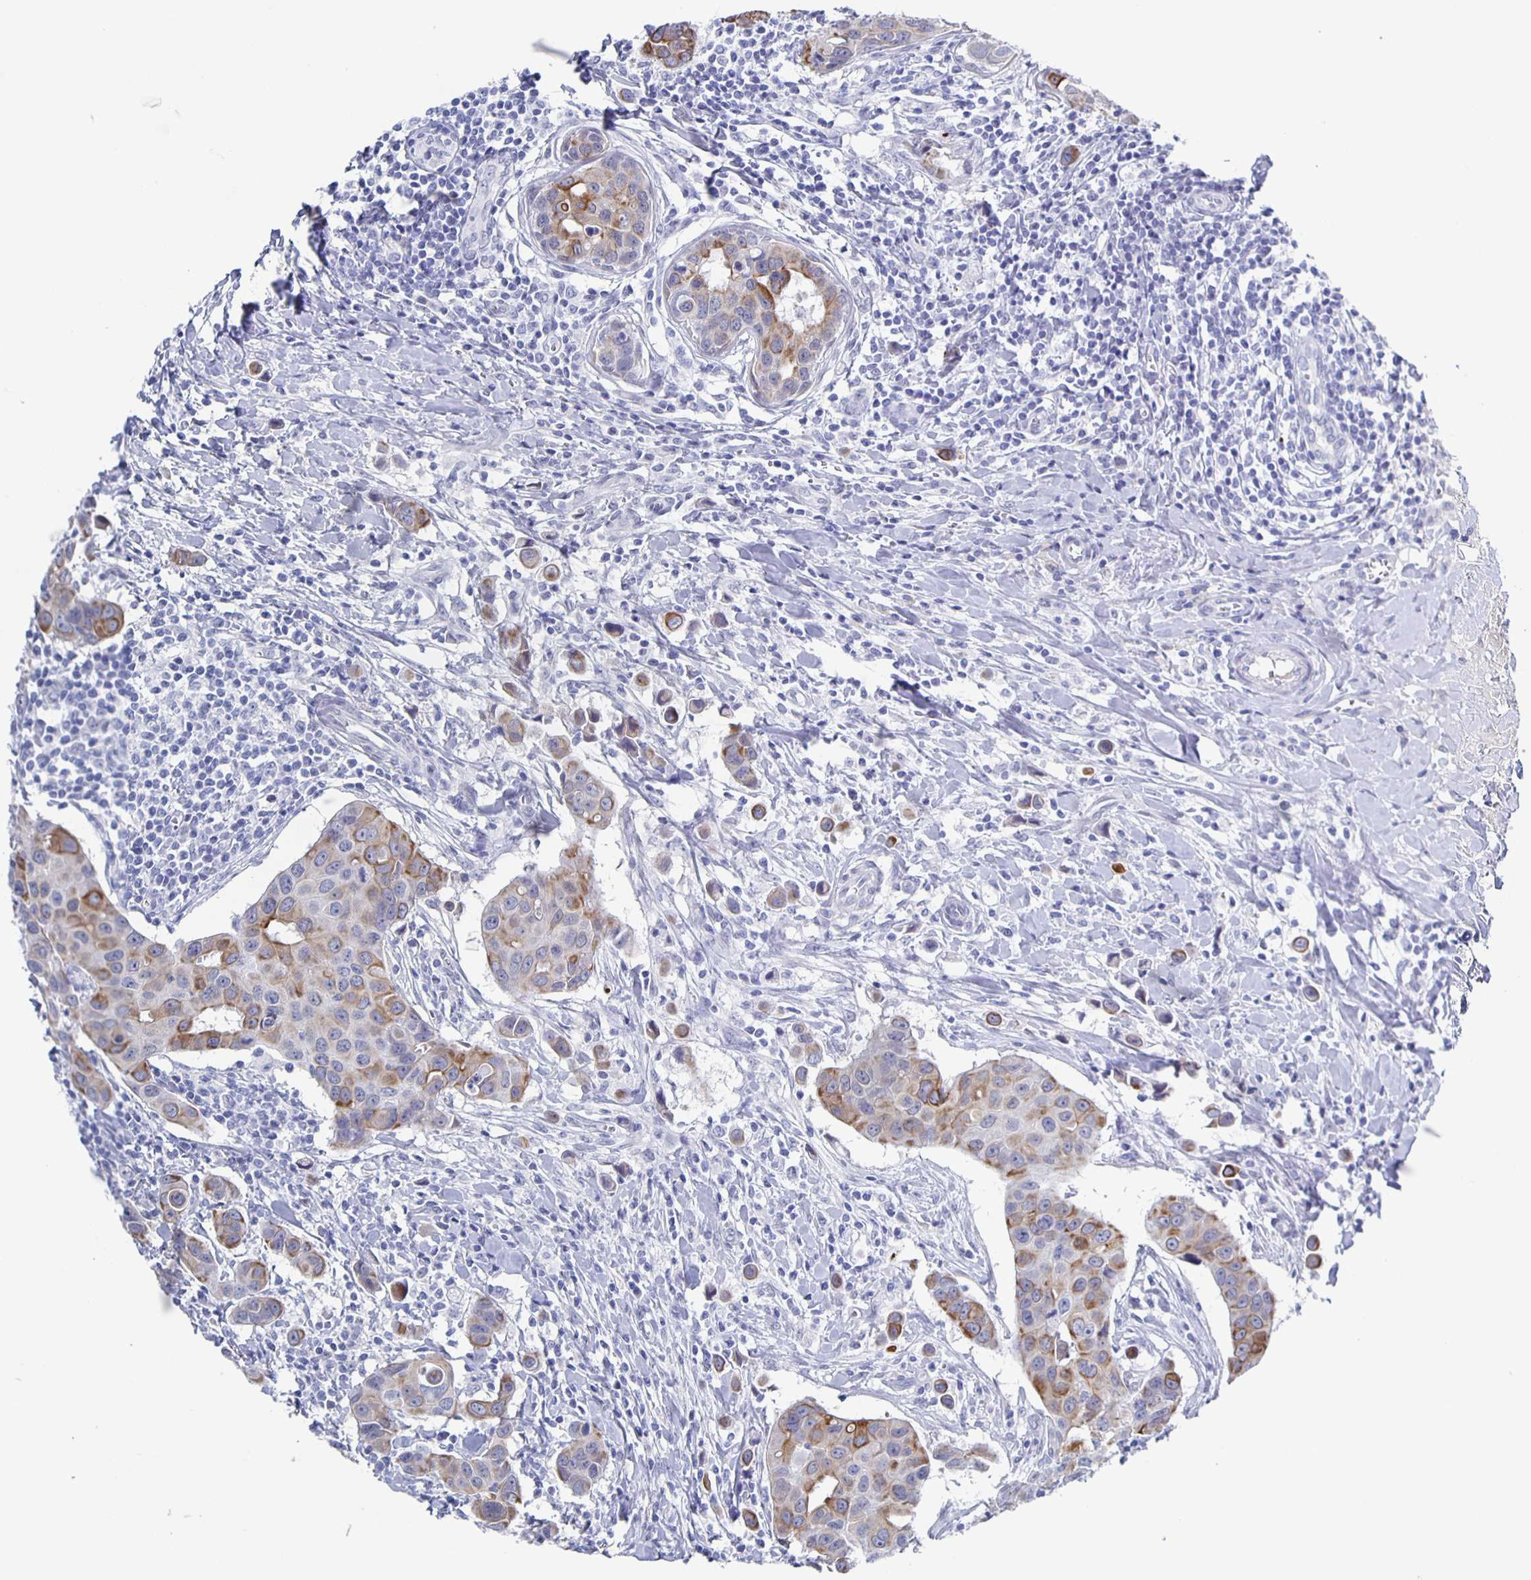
{"staining": {"intensity": "moderate", "quantity": "25%-75%", "location": "cytoplasmic/membranous"}, "tissue": "breast cancer", "cell_type": "Tumor cells", "image_type": "cancer", "snomed": [{"axis": "morphology", "description": "Duct carcinoma"}, {"axis": "topography", "description": "Breast"}], "caption": "Breast cancer stained with DAB (3,3'-diaminobenzidine) immunohistochemistry (IHC) displays medium levels of moderate cytoplasmic/membranous positivity in approximately 25%-75% of tumor cells.", "gene": "CCDC17", "patient": {"sex": "female", "age": 24}}